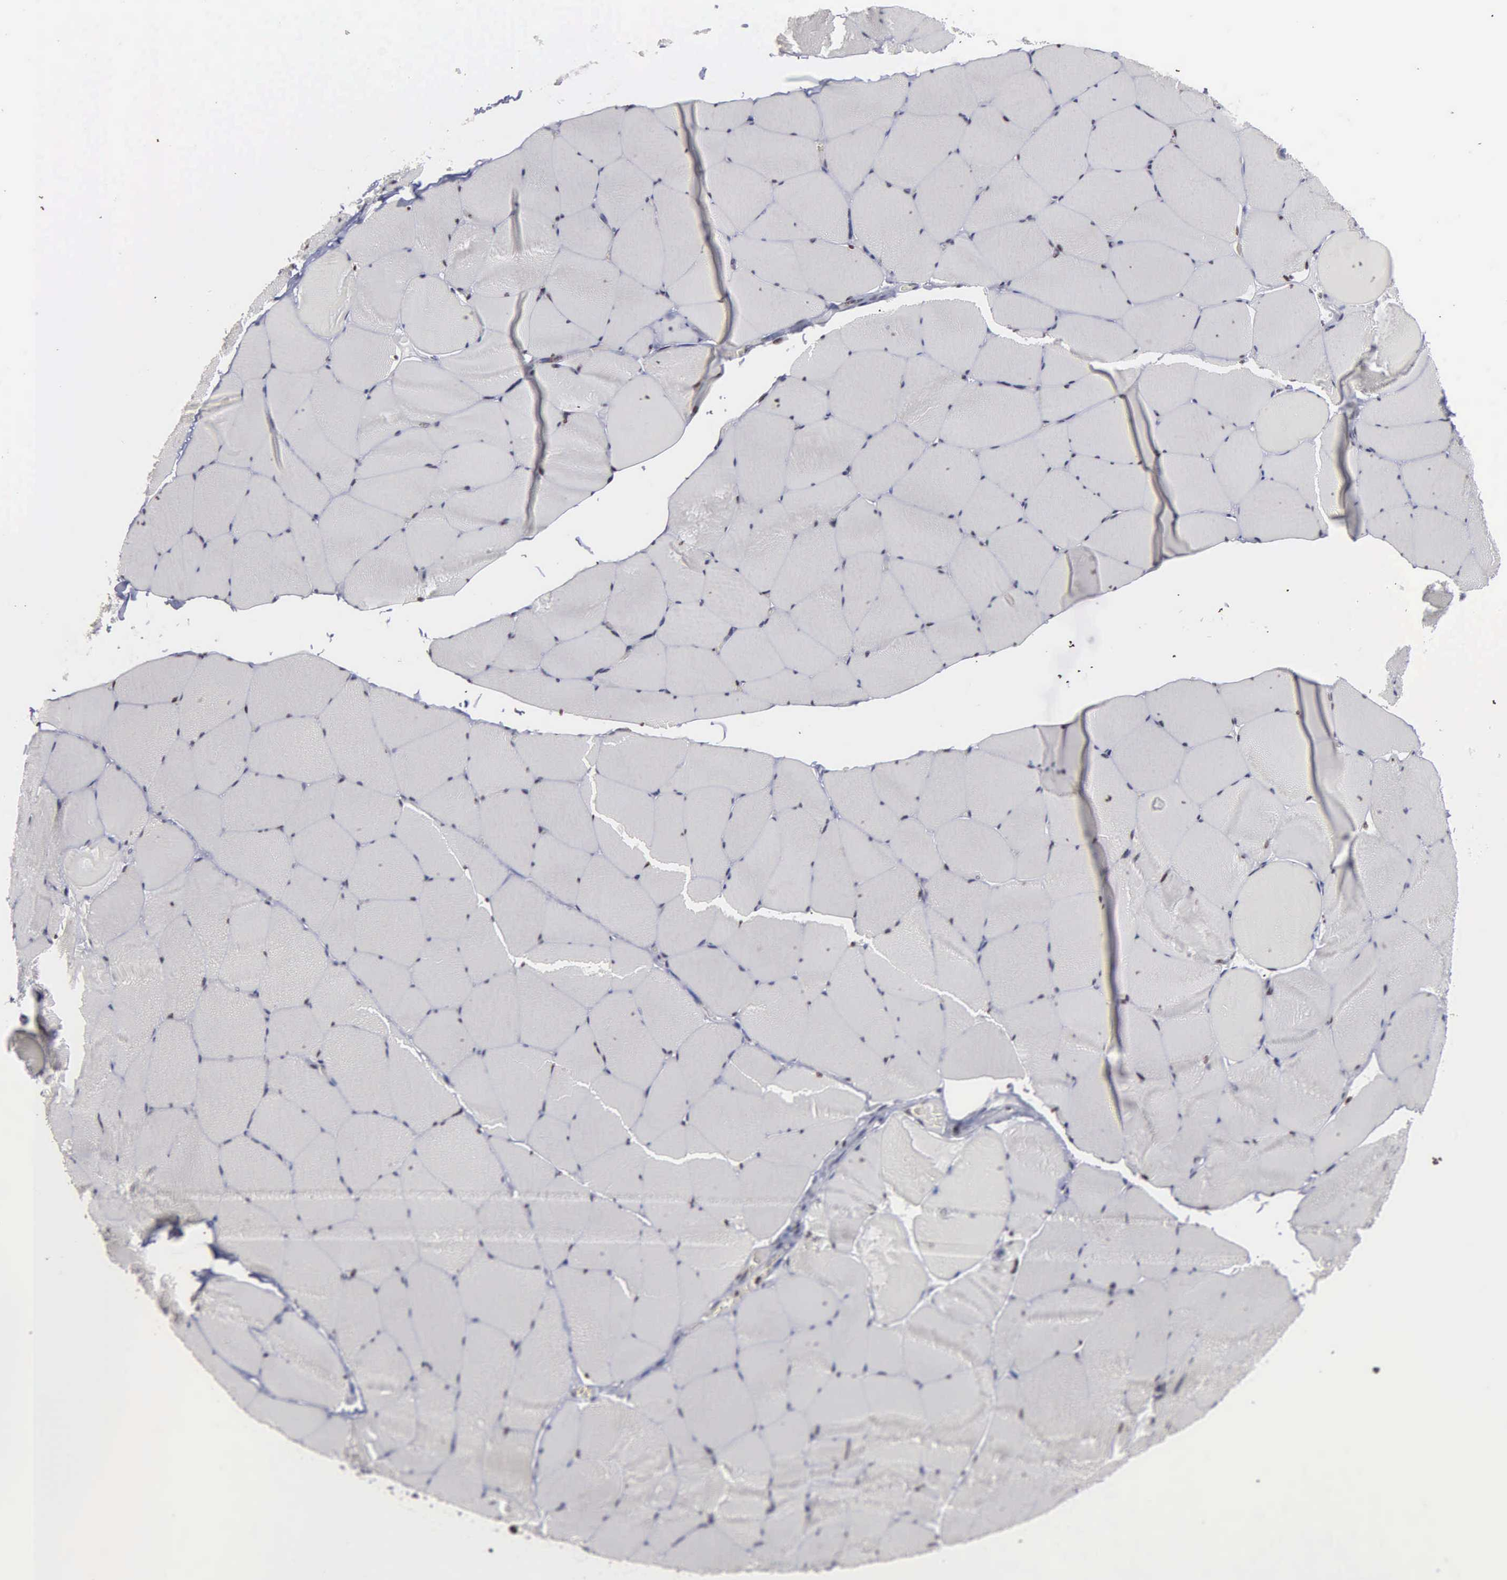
{"staining": {"intensity": "moderate", "quantity": "<25%", "location": "nuclear"}, "tissue": "skeletal muscle", "cell_type": "Myocytes", "image_type": "normal", "snomed": [{"axis": "morphology", "description": "Normal tissue, NOS"}, {"axis": "topography", "description": "Skeletal muscle"}, {"axis": "topography", "description": "Salivary gland"}], "caption": "Normal skeletal muscle demonstrates moderate nuclear positivity in approximately <25% of myocytes, visualized by immunohistochemistry. The protein of interest is shown in brown color, while the nuclei are stained blue.", "gene": "KIAA0586", "patient": {"sex": "male", "age": 62}}